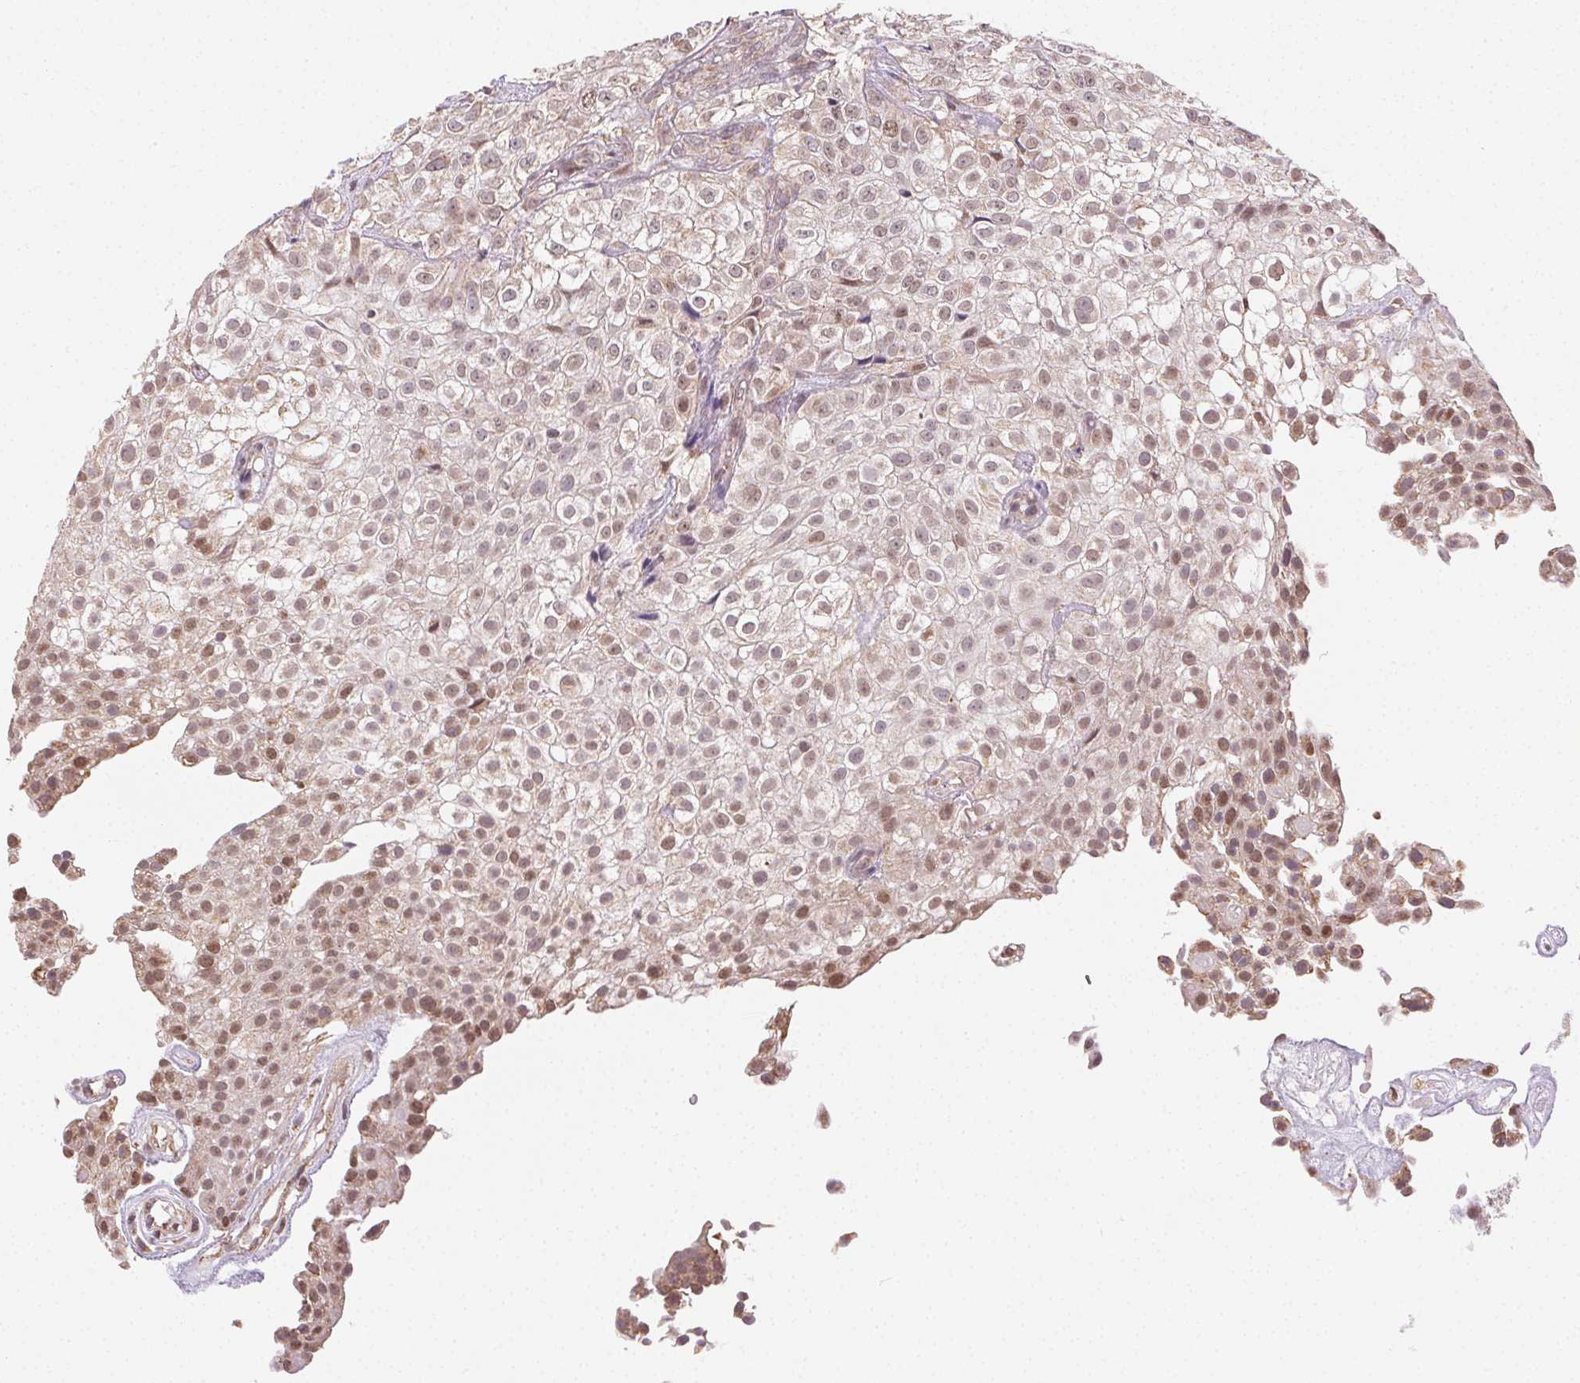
{"staining": {"intensity": "moderate", "quantity": "25%-75%", "location": "nuclear"}, "tissue": "urothelial cancer", "cell_type": "Tumor cells", "image_type": "cancer", "snomed": [{"axis": "morphology", "description": "Urothelial carcinoma, High grade"}, {"axis": "topography", "description": "Urinary bladder"}], "caption": "Immunohistochemistry (IHC) micrograph of urothelial carcinoma (high-grade) stained for a protein (brown), which demonstrates medium levels of moderate nuclear positivity in about 25%-75% of tumor cells.", "gene": "PIWIL4", "patient": {"sex": "male", "age": 56}}